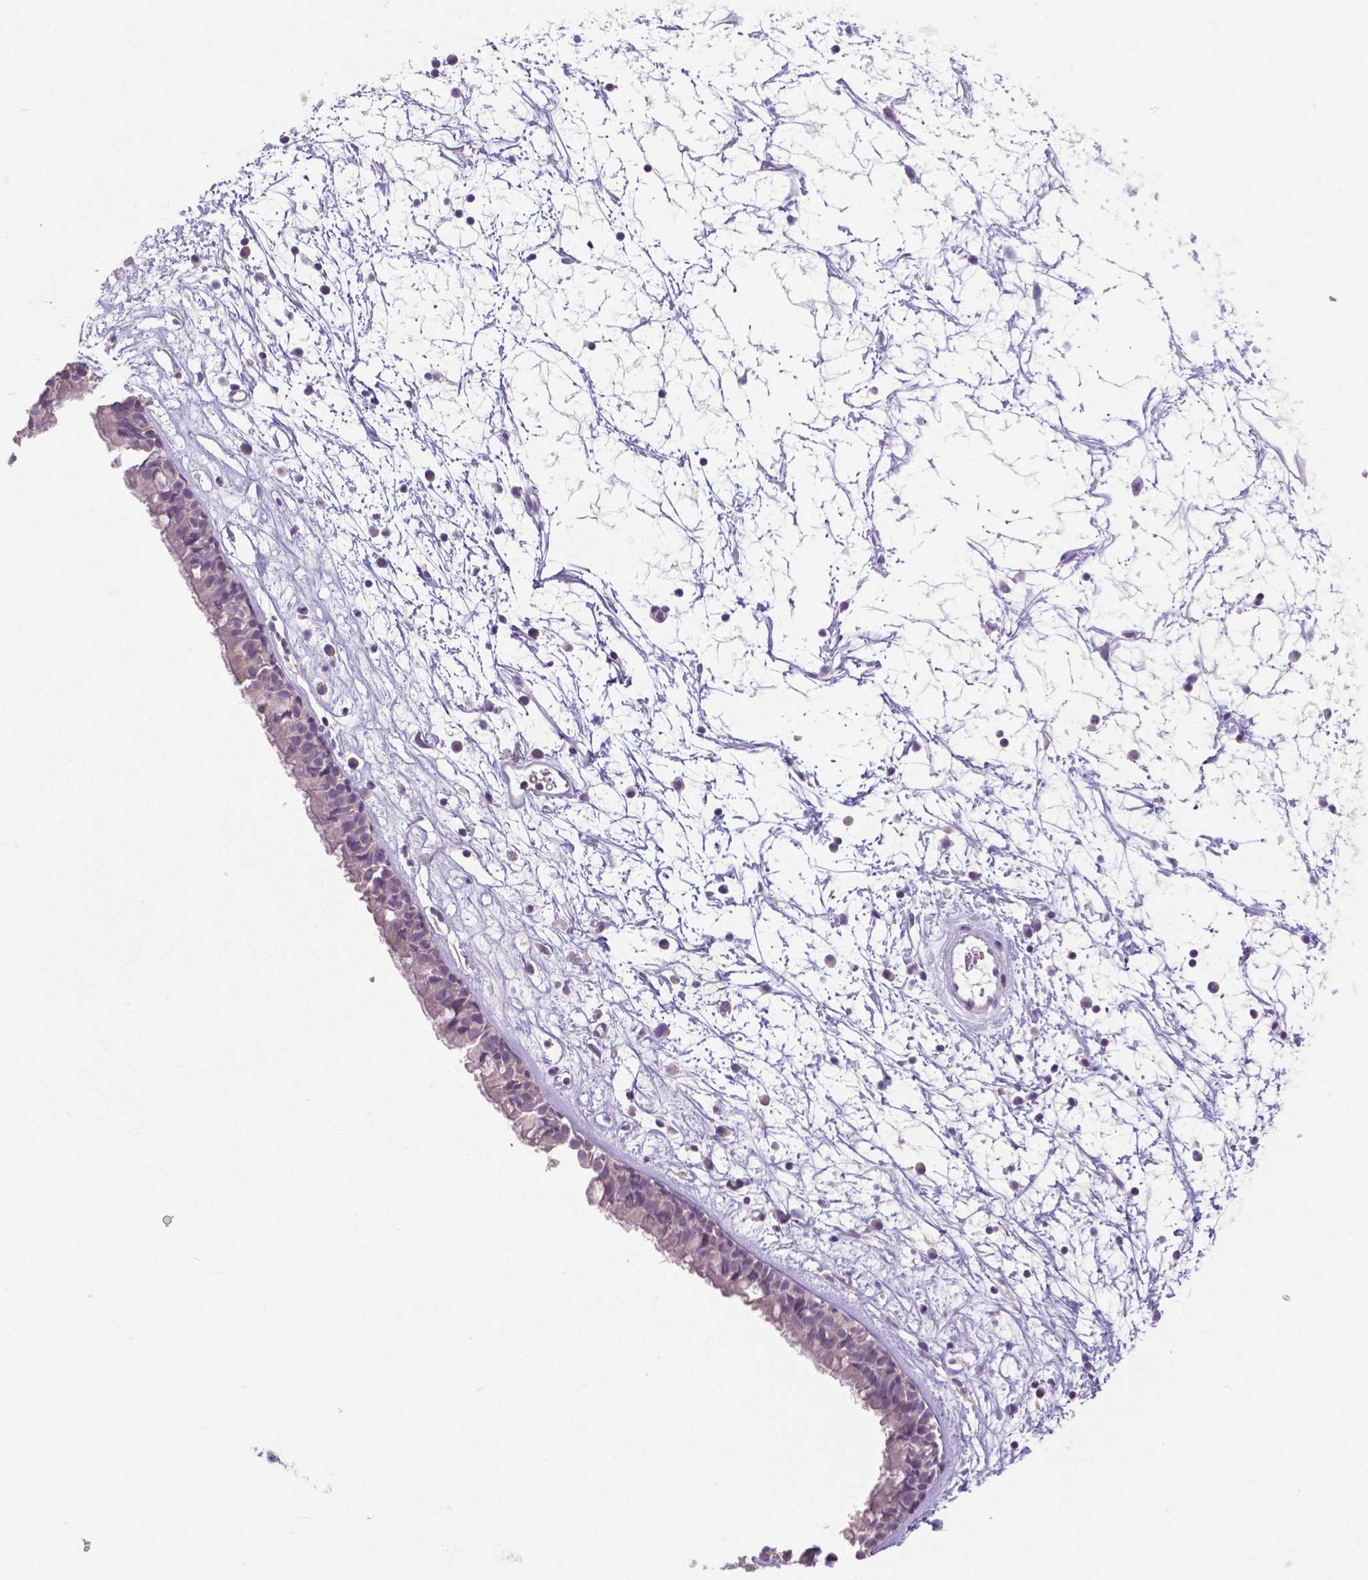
{"staining": {"intensity": "negative", "quantity": "none", "location": "none"}, "tissue": "nasopharynx", "cell_type": "Respiratory epithelial cells", "image_type": "normal", "snomed": [{"axis": "morphology", "description": "Normal tissue, NOS"}, {"axis": "topography", "description": "Nasopharynx"}], "caption": "DAB immunohistochemical staining of unremarkable human nasopharynx exhibits no significant positivity in respiratory epithelial cells. (Brightfield microscopy of DAB IHC at high magnification).", "gene": "CRMP1", "patient": {"sex": "male", "age": 24}}